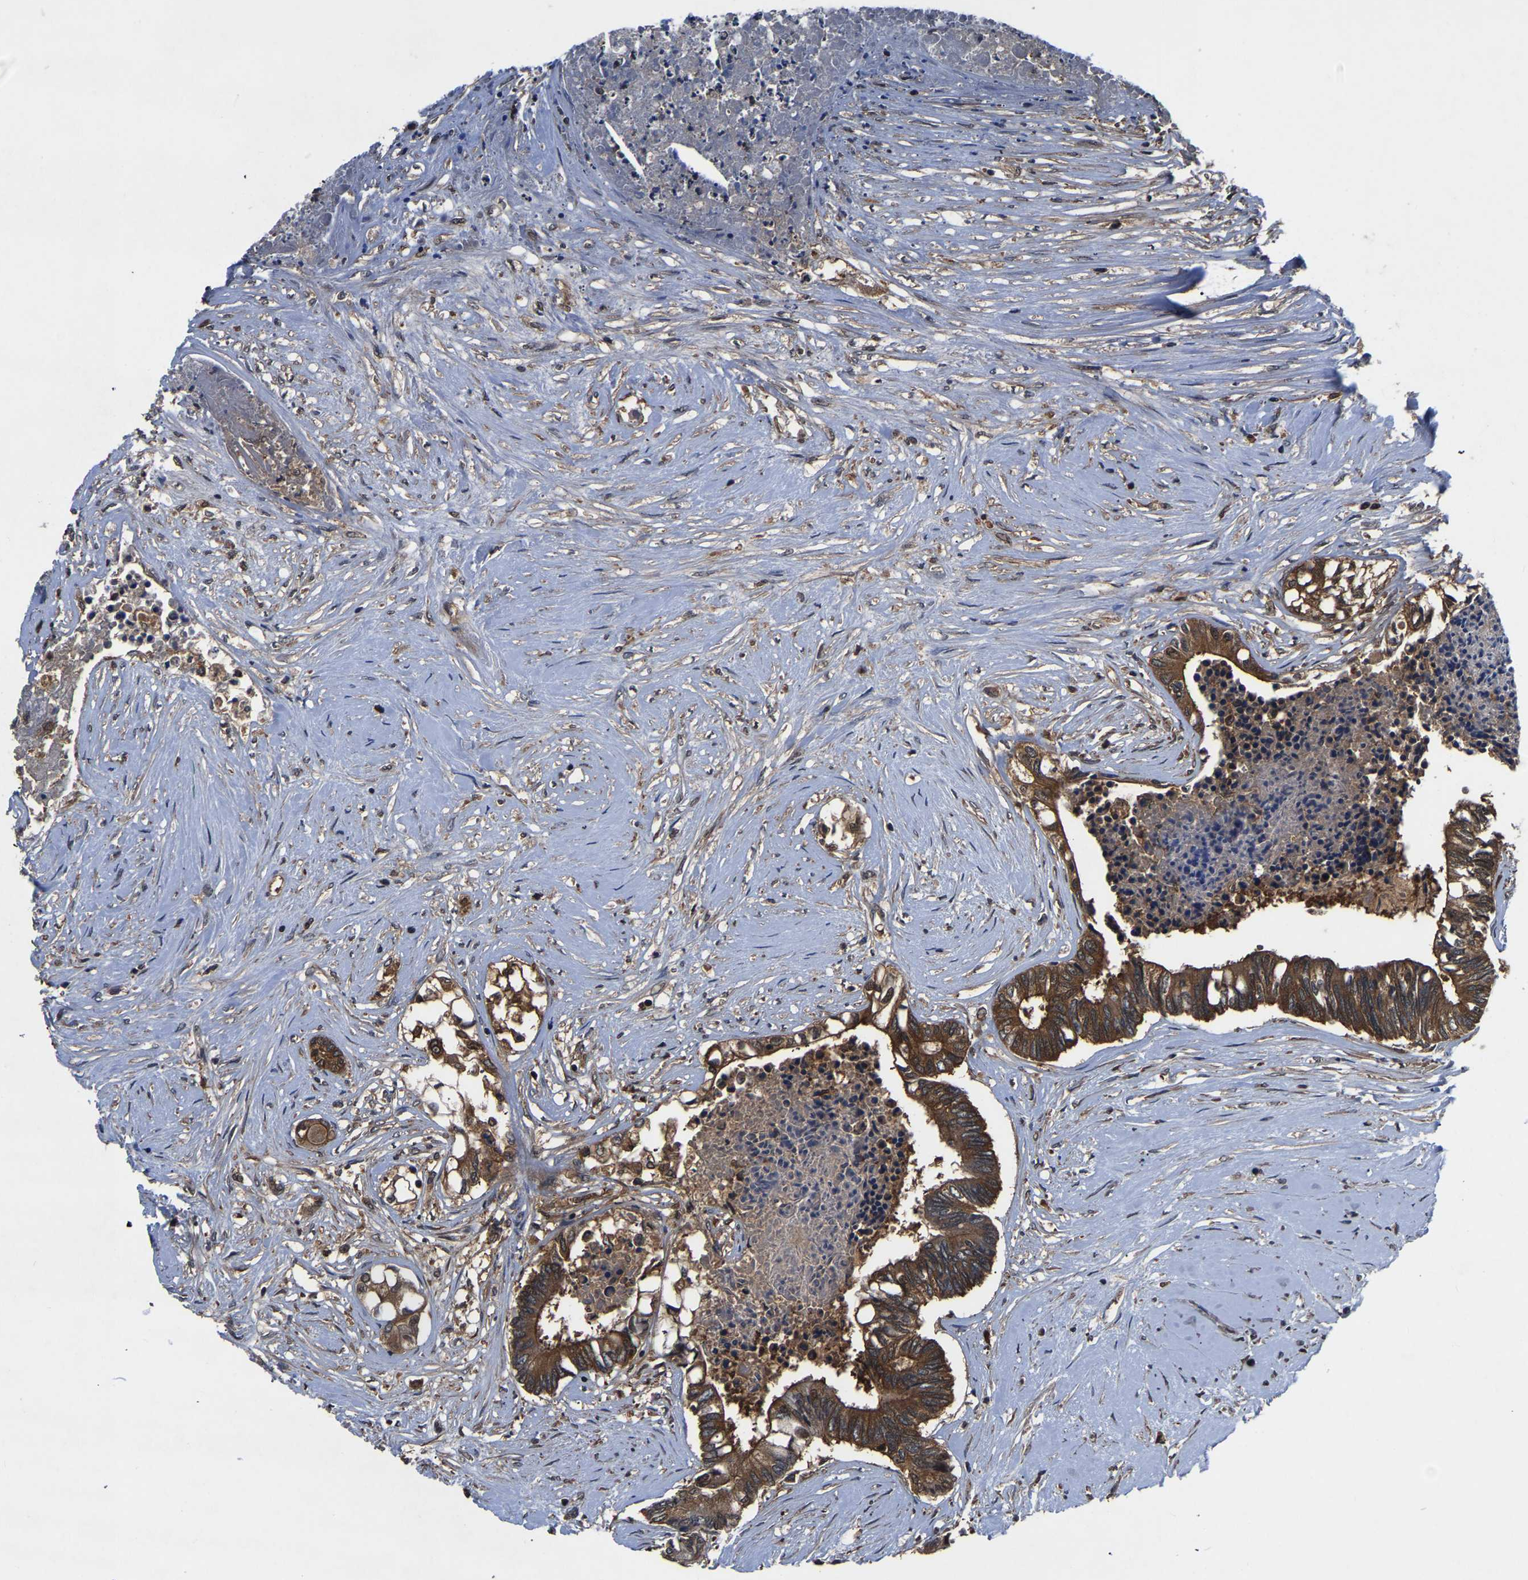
{"staining": {"intensity": "moderate", "quantity": ">75%", "location": "cytoplasmic/membranous"}, "tissue": "colorectal cancer", "cell_type": "Tumor cells", "image_type": "cancer", "snomed": [{"axis": "morphology", "description": "Adenocarcinoma, NOS"}, {"axis": "topography", "description": "Rectum"}], "caption": "Human adenocarcinoma (colorectal) stained for a protein (brown) exhibits moderate cytoplasmic/membranous positive expression in approximately >75% of tumor cells.", "gene": "FGD5", "patient": {"sex": "male", "age": 63}}